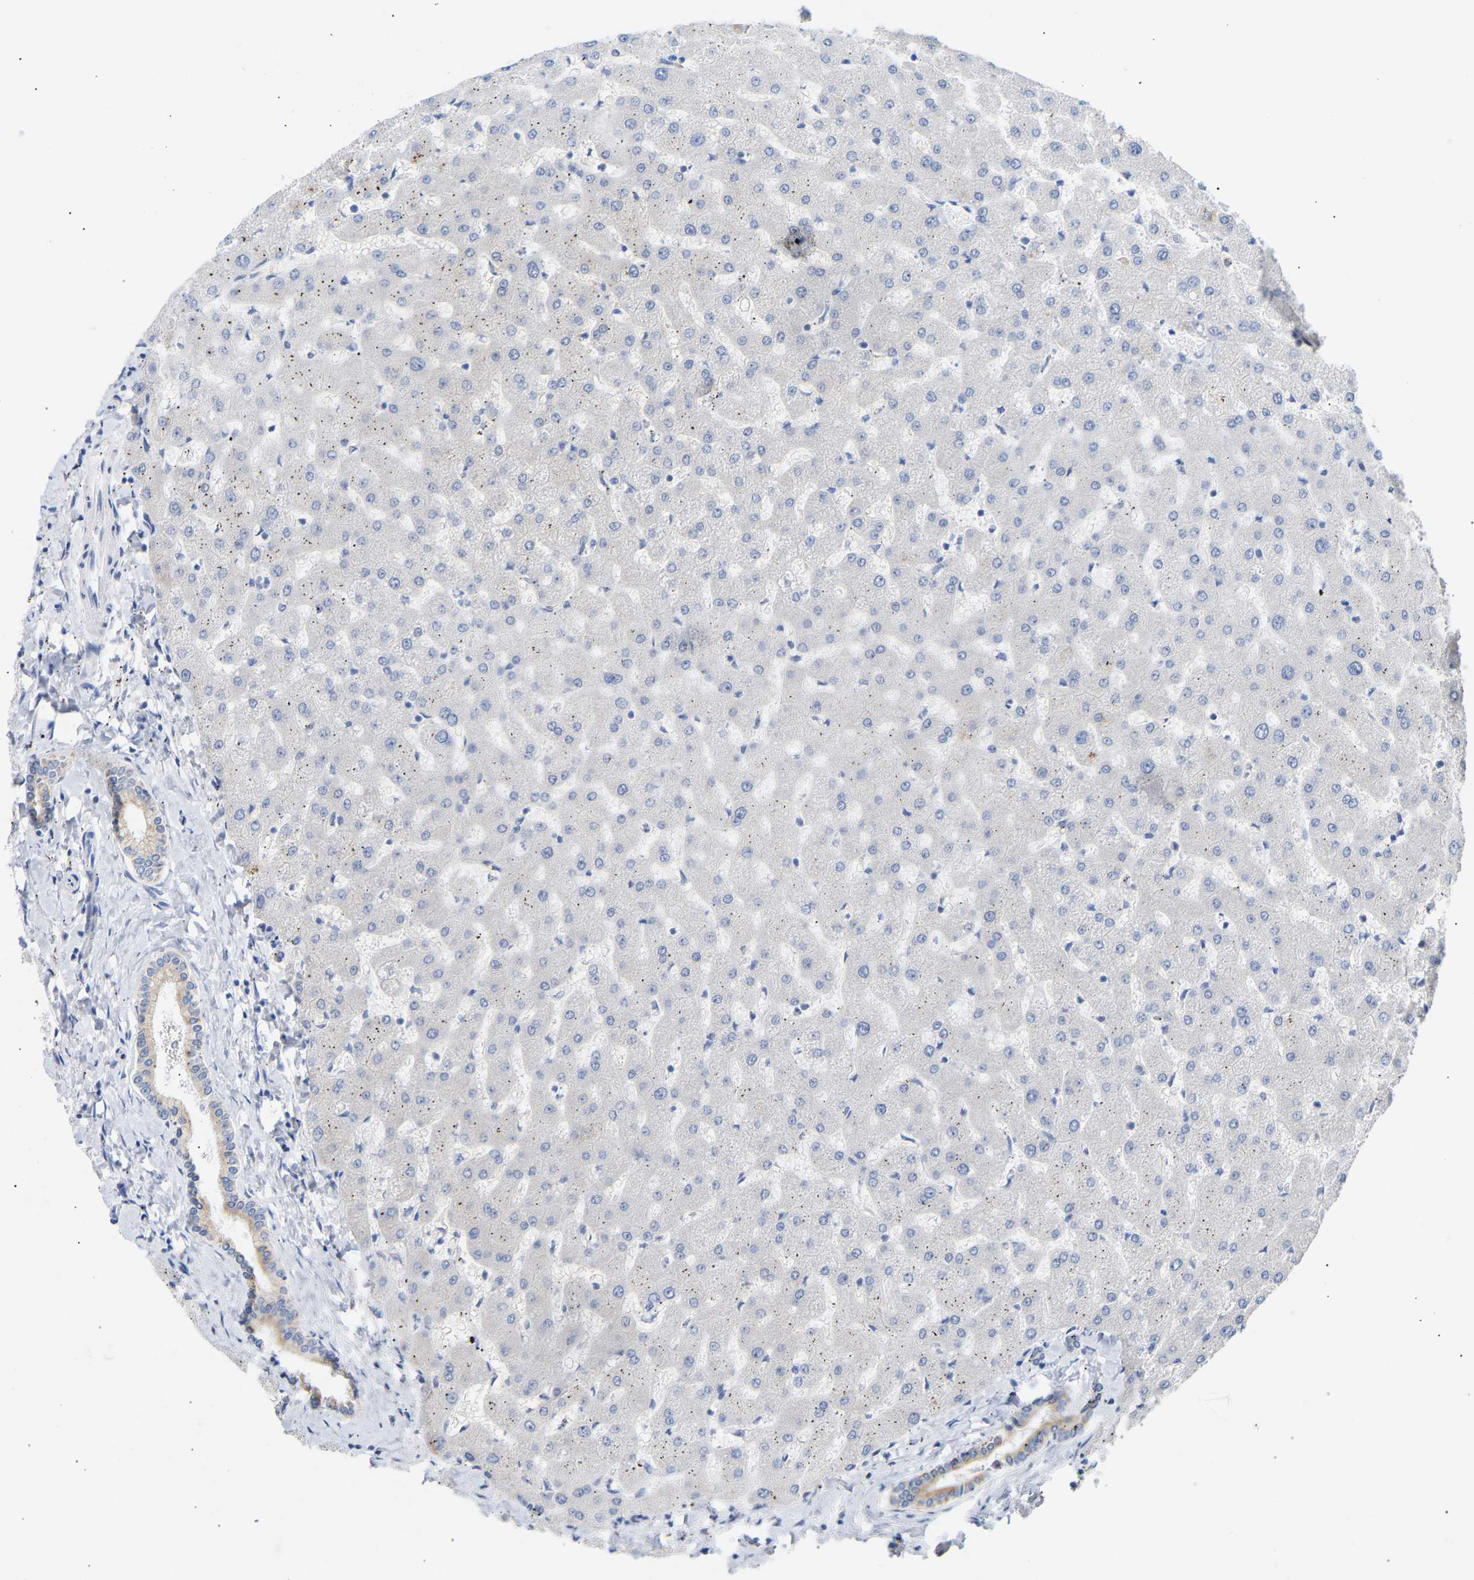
{"staining": {"intensity": "weak", "quantity": "<25%", "location": "cytoplasmic/membranous"}, "tissue": "liver", "cell_type": "Cholangiocytes", "image_type": "normal", "snomed": [{"axis": "morphology", "description": "Normal tissue, NOS"}, {"axis": "topography", "description": "Liver"}], "caption": "The immunohistochemistry image has no significant expression in cholangiocytes of liver. (DAB (3,3'-diaminobenzidine) IHC, high magnification).", "gene": "PEX1", "patient": {"sex": "female", "age": 63}}